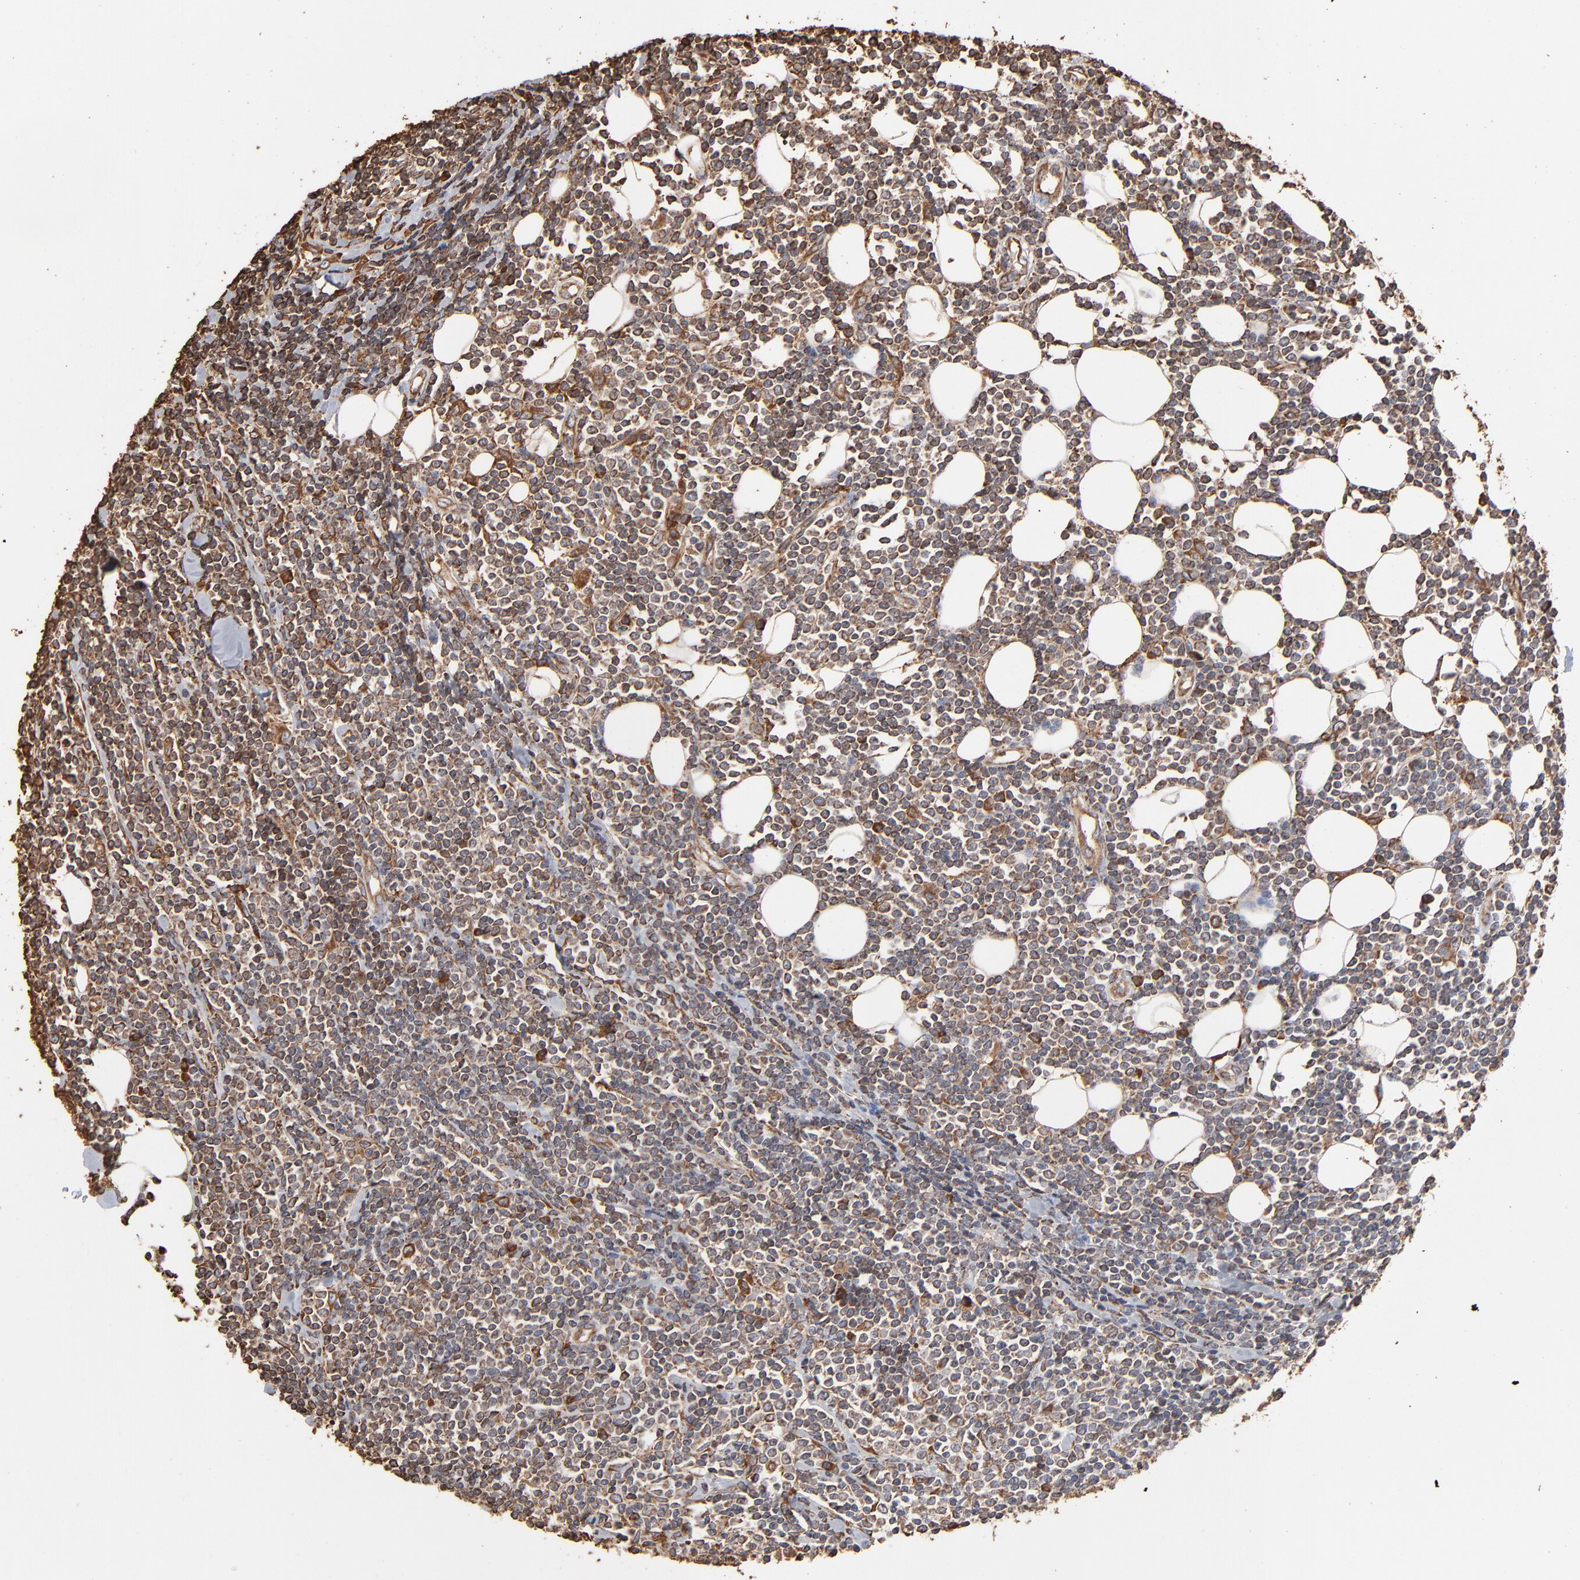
{"staining": {"intensity": "moderate", "quantity": ">75%", "location": "cytoplasmic/membranous"}, "tissue": "lymphoma", "cell_type": "Tumor cells", "image_type": "cancer", "snomed": [{"axis": "morphology", "description": "Malignant lymphoma, non-Hodgkin's type, Low grade"}, {"axis": "topography", "description": "Soft tissue"}], "caption": "Immunohistochemistry histopathology image of neoplastic tissue: human lymphoma stained using IHC demonstrates medium levels of moderate protein expression localized specifically in the cytoplasmic/membranous of tumor cells, appearing as a cytoplasmic/membranous brown color.", "gene": "PDIA3", "patient": {"sex": "male", "age": 92}}